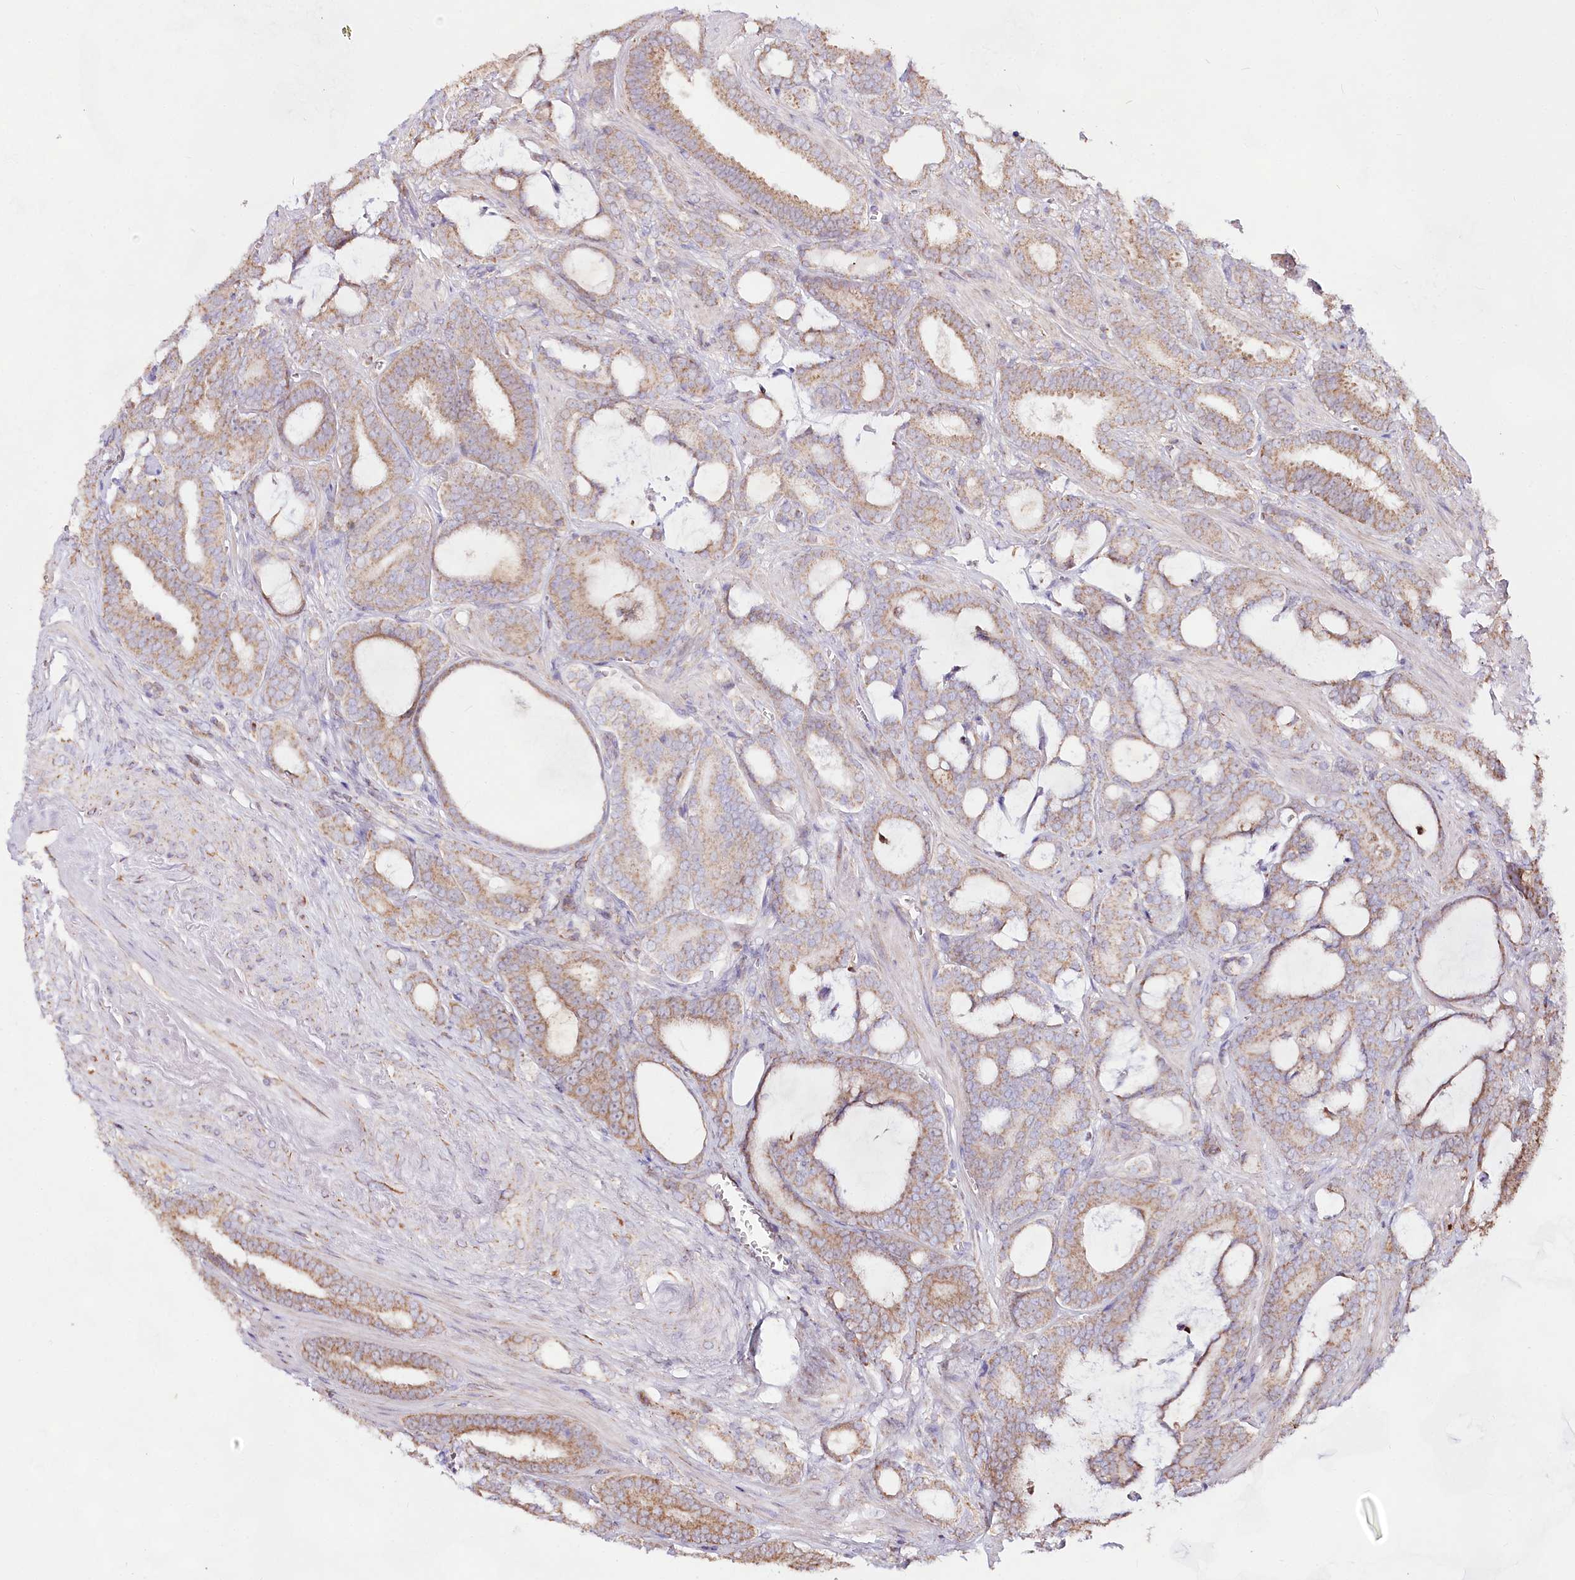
{"staining": {"intensity": "moderate", "quantity": ">75%", "location": "cytoplasmic/membranous"}, "tissue": "prostate cancer", "cell_type": "Tumor cells", "image_type": "cancer", "snomed": [{"axis": "morphology", "description": "Adenocarcinoma, High grade"}, {"axis": "topography", "description": "Prostate and seminal vesicle, NOS"}], "caption": "This micrograph shows immunohistochemistry staining of prostate high-grade adenocarcinoma, with medium moderate cytoplasmic/membranous staining in about >75% of tumor cells.", "gene": "TASOR2", "patient": {"sex": "male", "age": 67}}